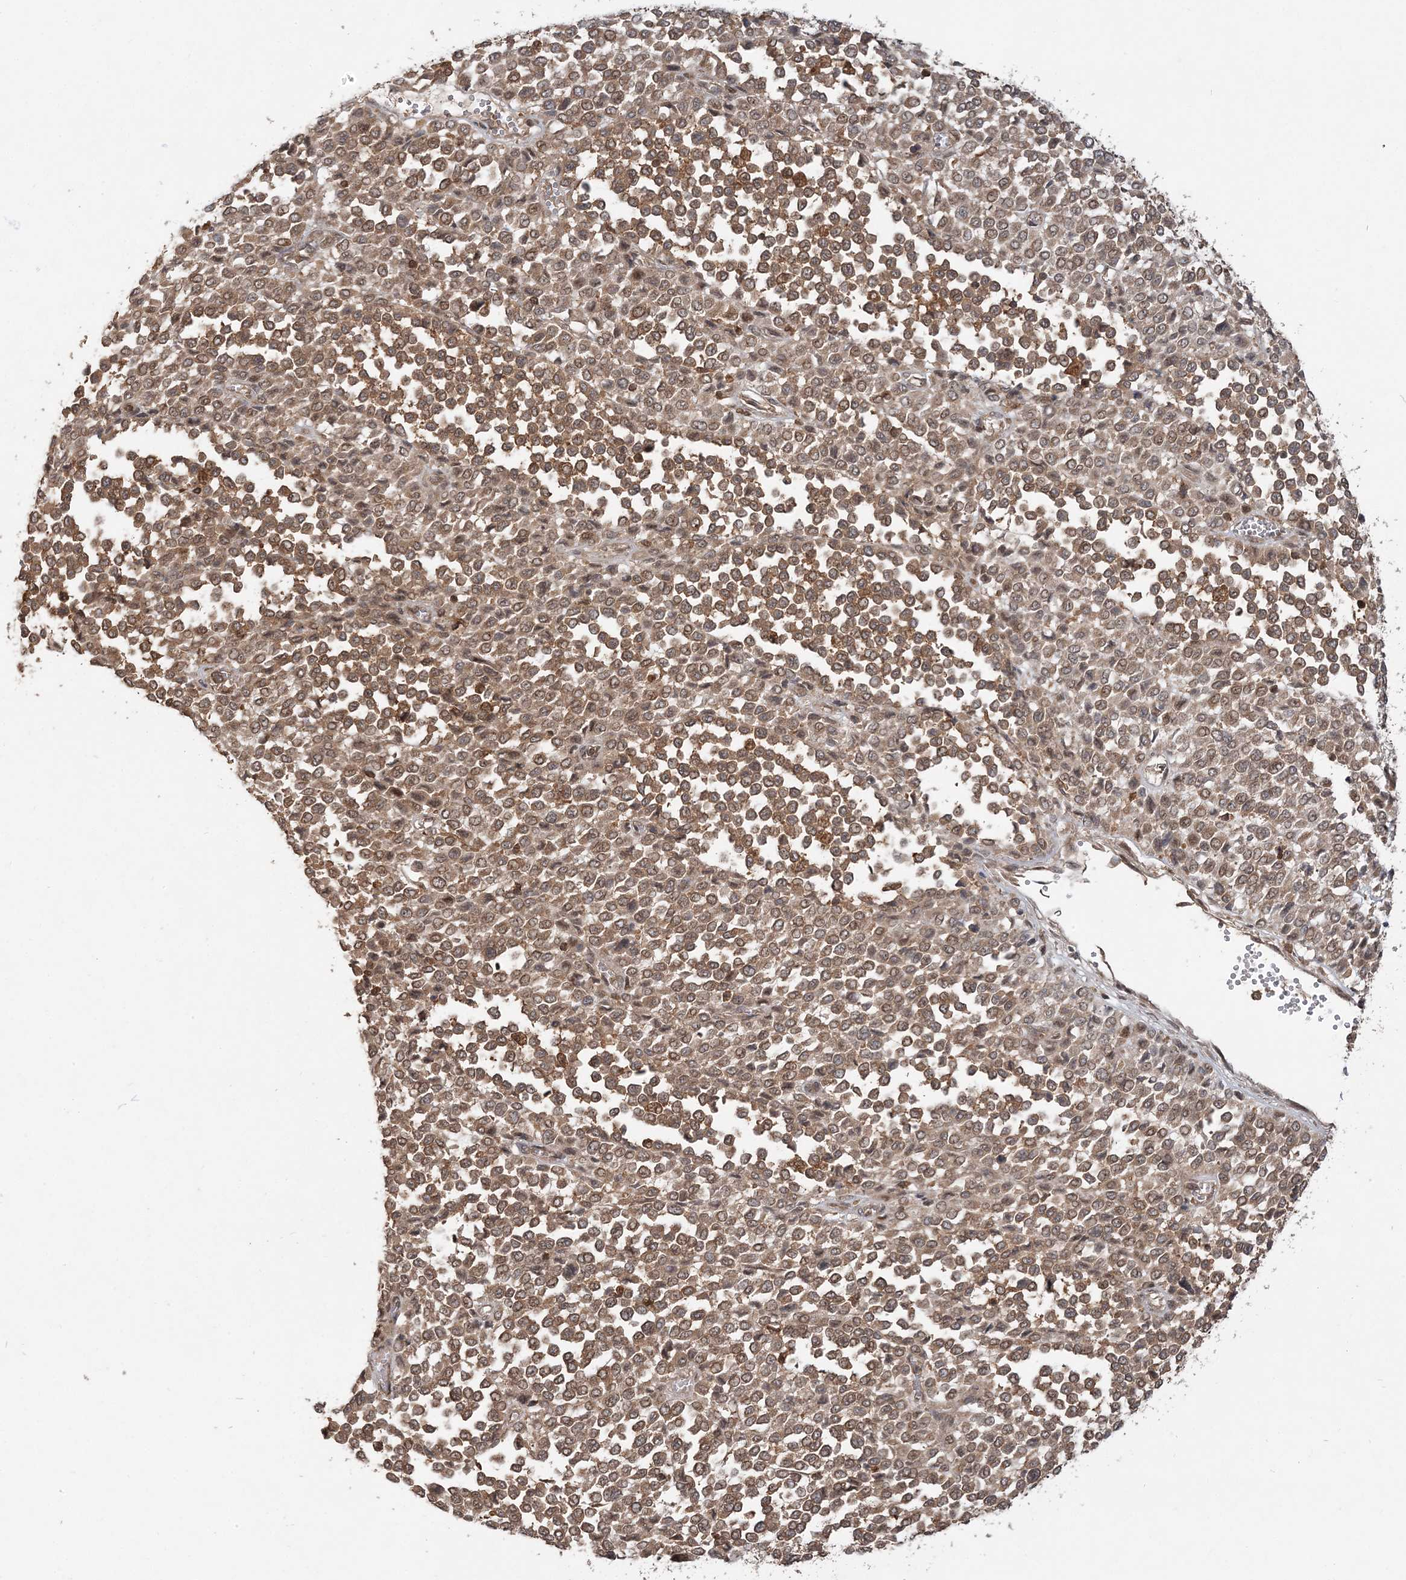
{"staining": {"intensity": "moderate", "quantity": ">75%", "location": "cytoplasmic/membranous,nuclear"}, "tissue": "melanoma", "cell_type": "Tumor cells", "image_type": "cancer", "snomed": [{"axis": "morphology", "description": "Malignant melanoma, Metastatic site"}, {"axis": "topography", "description": "Pancreas"}], "caption": "DAB (3,3'-diaminobenzidine) immunohistochemical staining of malignant melanoma (metastatic site) shows moderate cytoplasmic/membranous and nuclear protein expression in about >75% of tumor cells.", "gene": "CAB39", "patient": {"sex": "female", "age": 30}}